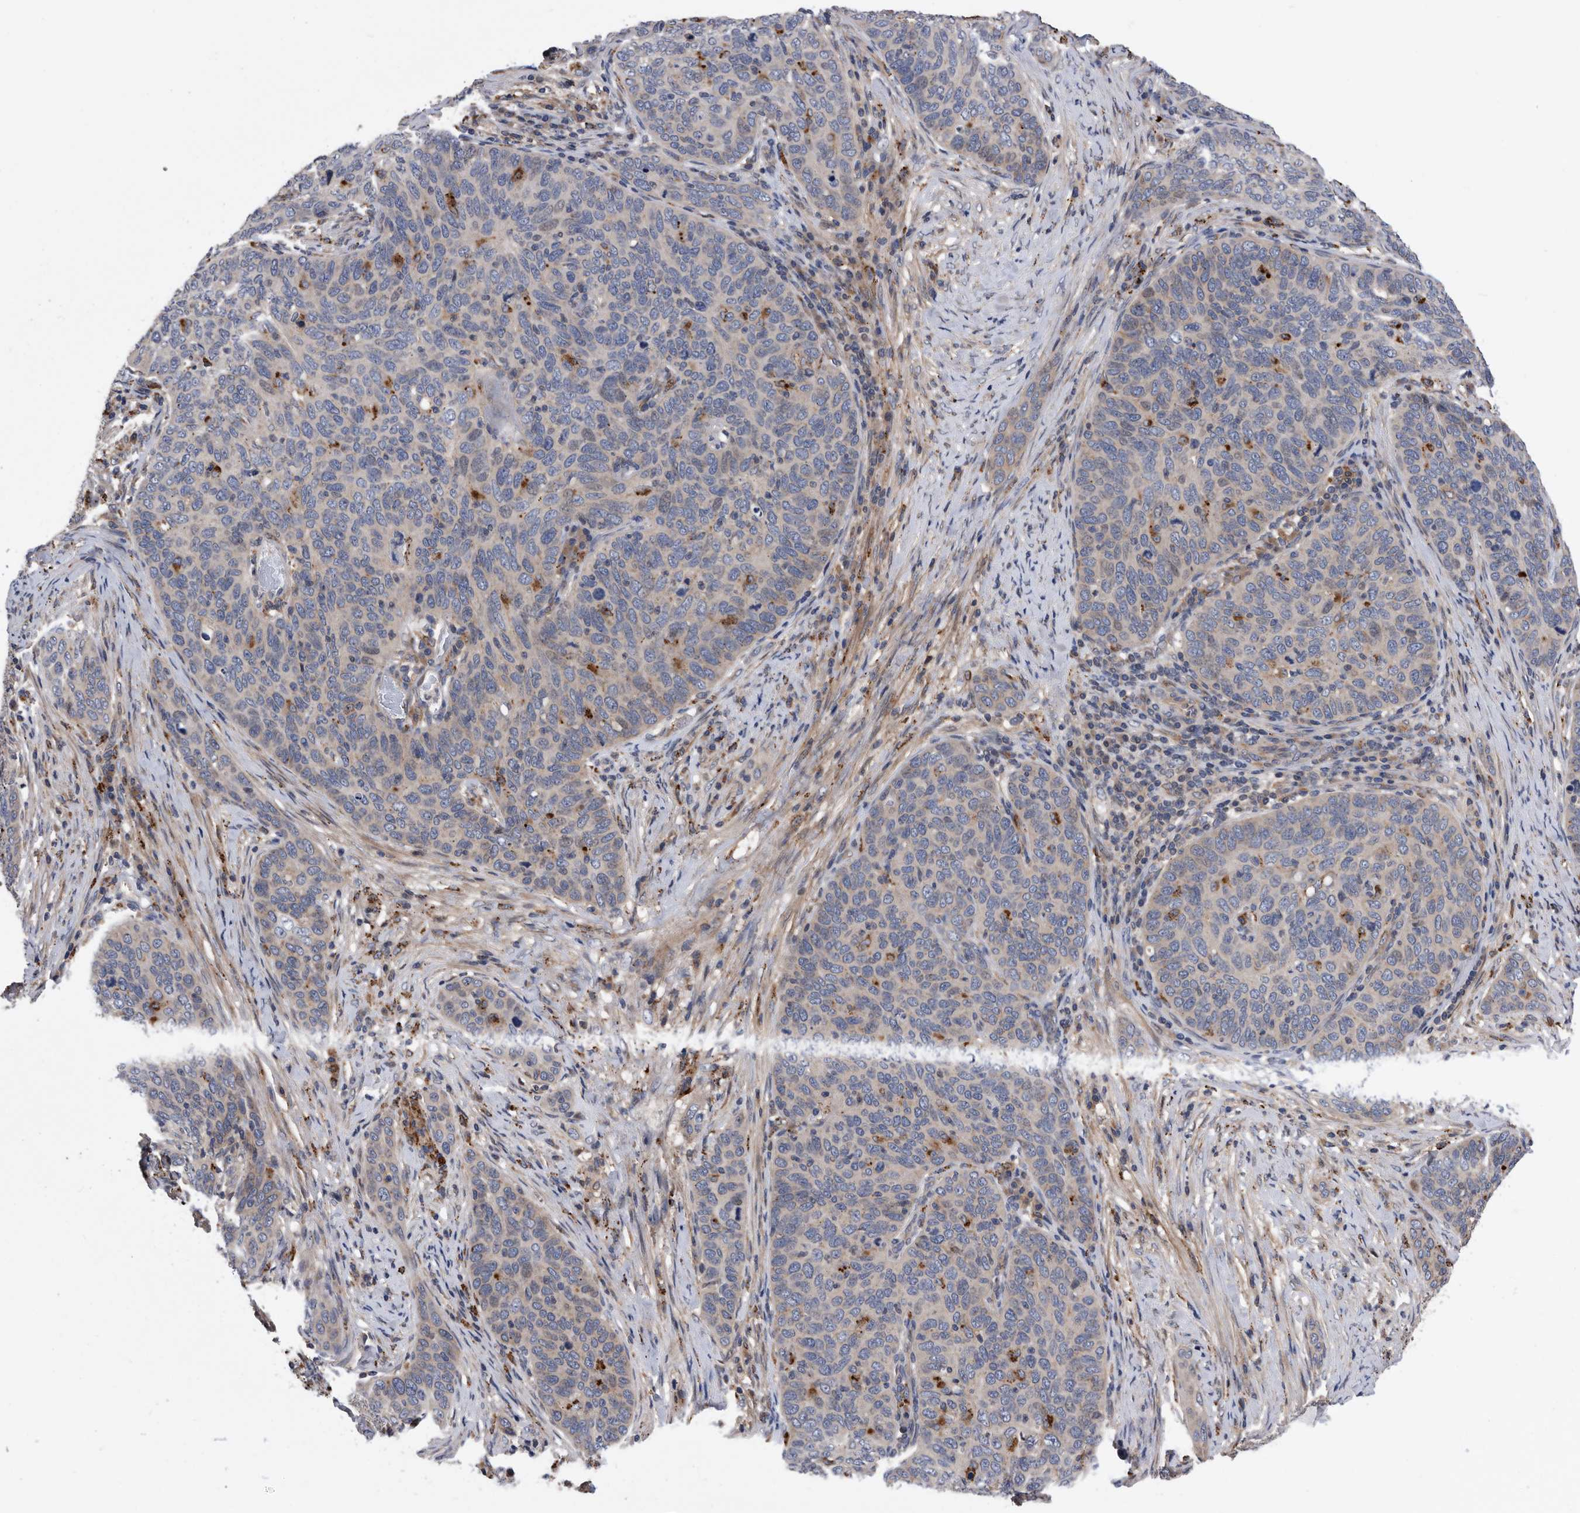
{"staining": {"intensity": "moderate", "quantity": "<25%", "location": "cytoplasmic/membranous"}, "tissue": "cervical cancer", "cell_type": "Tumor cells", "image_type": "cancer", "snomed": [{"axis": "morphology", "description": "Squamous cell carcinoma, NOS"}, {"axis": "topography", "description": "Cervix"}], "caption": "Moderate cytoplasmic/membranous positivity for a protein is appreciated in approximately <25% of tumor cells of cervical cancer (squamous cell carcinoma) using immunohistochemistry (IHC).", "gene": "BAIAP3", "patient": {"sex": "female", "age": 60}}